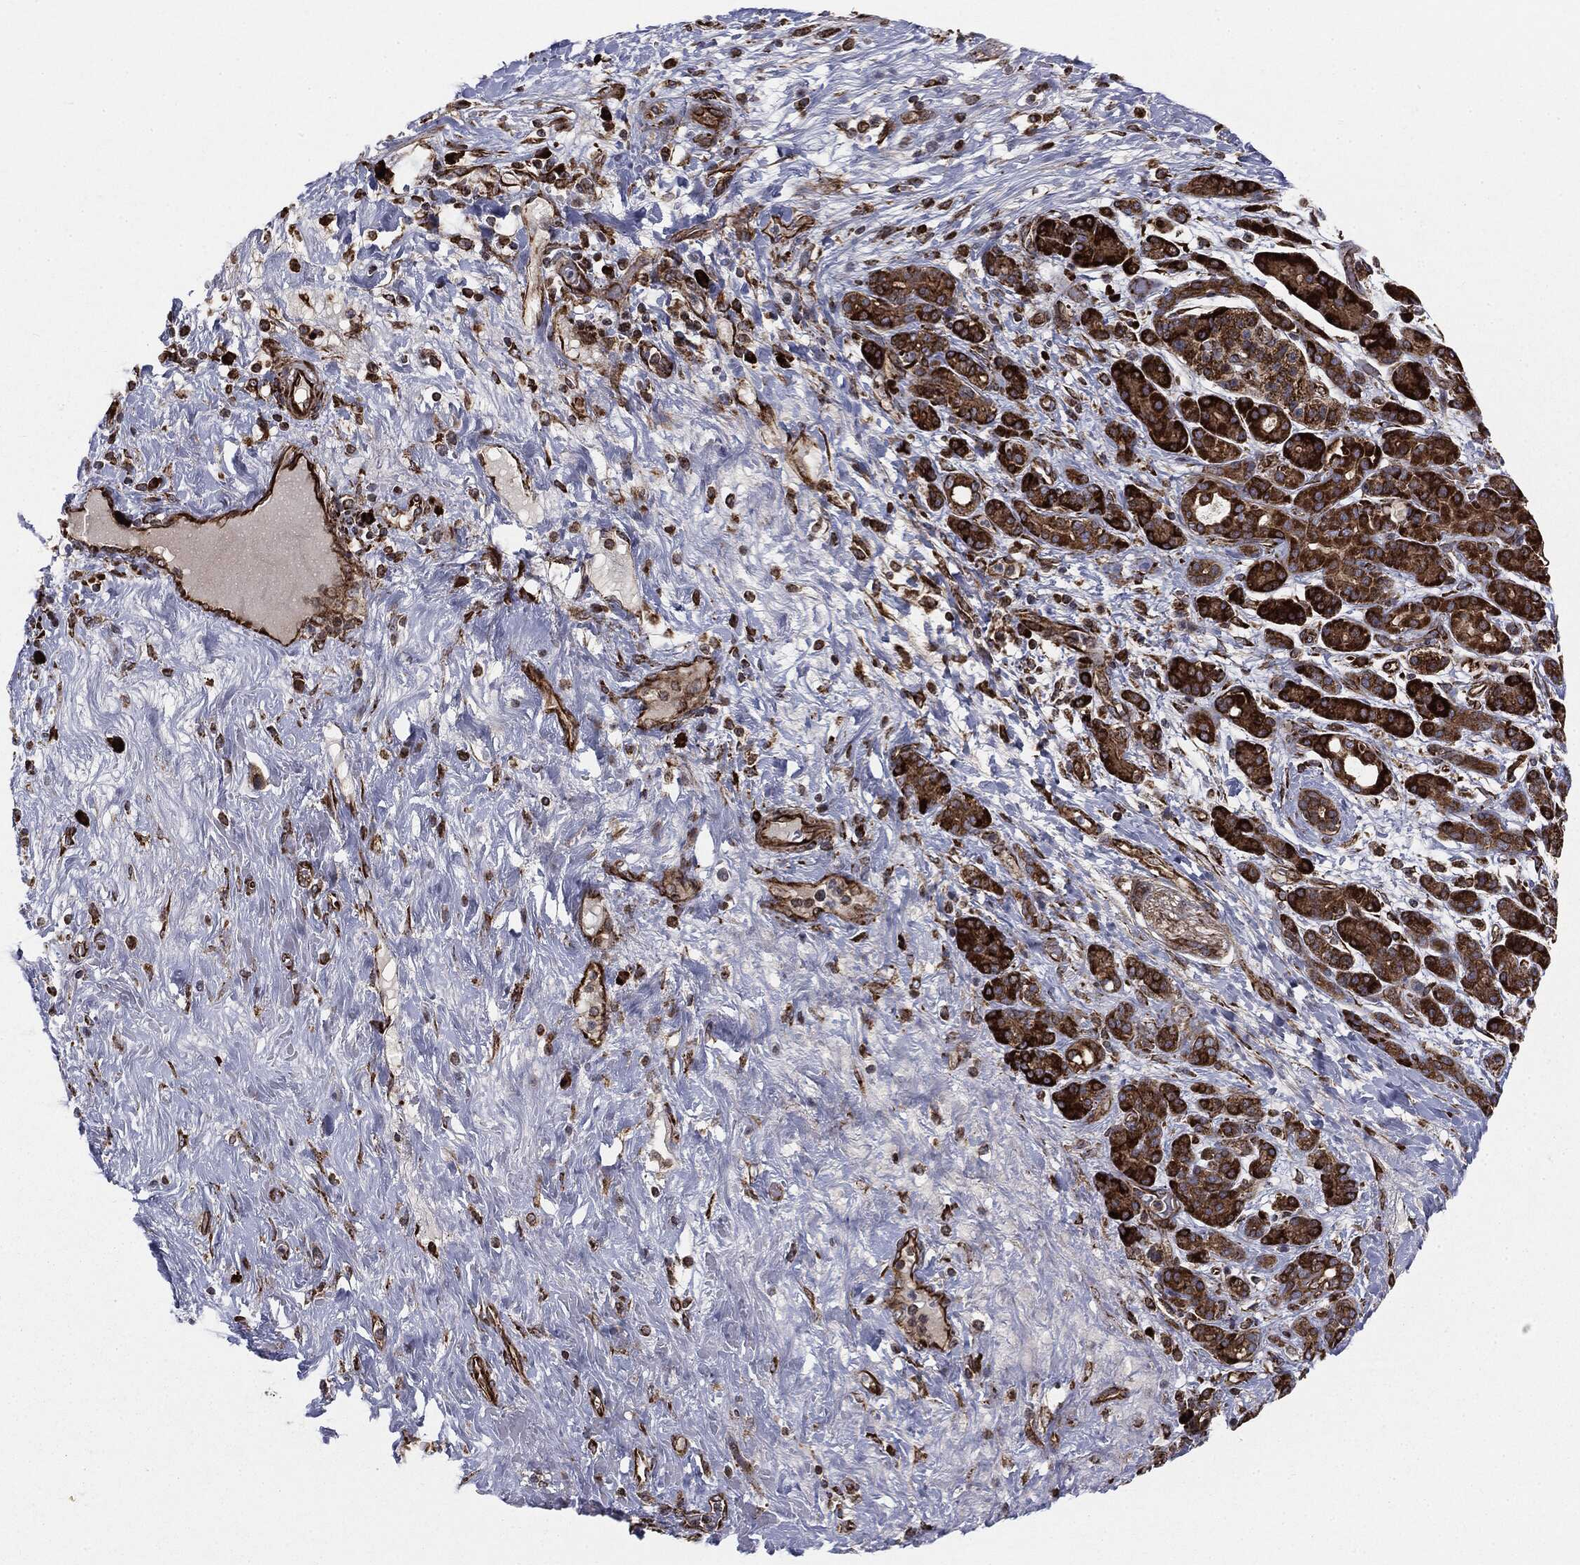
{"staining": {"intensity": "strong", "quantity": ">75%", "location": "cytoplasmic/membranous"}, "tissue": "pancreatic cancer", "cell_type": "Tumor cells", "image_type": "cancer", "snomed": [{"axis": "morphology", "description": "Adenocarcinoma, NOS"}, {"axis": "topography", "description": "Pancreas"}], "caption": "Immunohistochemical staining of human pancreatic adenocarcinoma demonstrates strong cytoplasmic/membranous protein expression in about >75% of tumor cells.", "gene": "CYLD", "patient": {"sex": "male", "age": 44}}